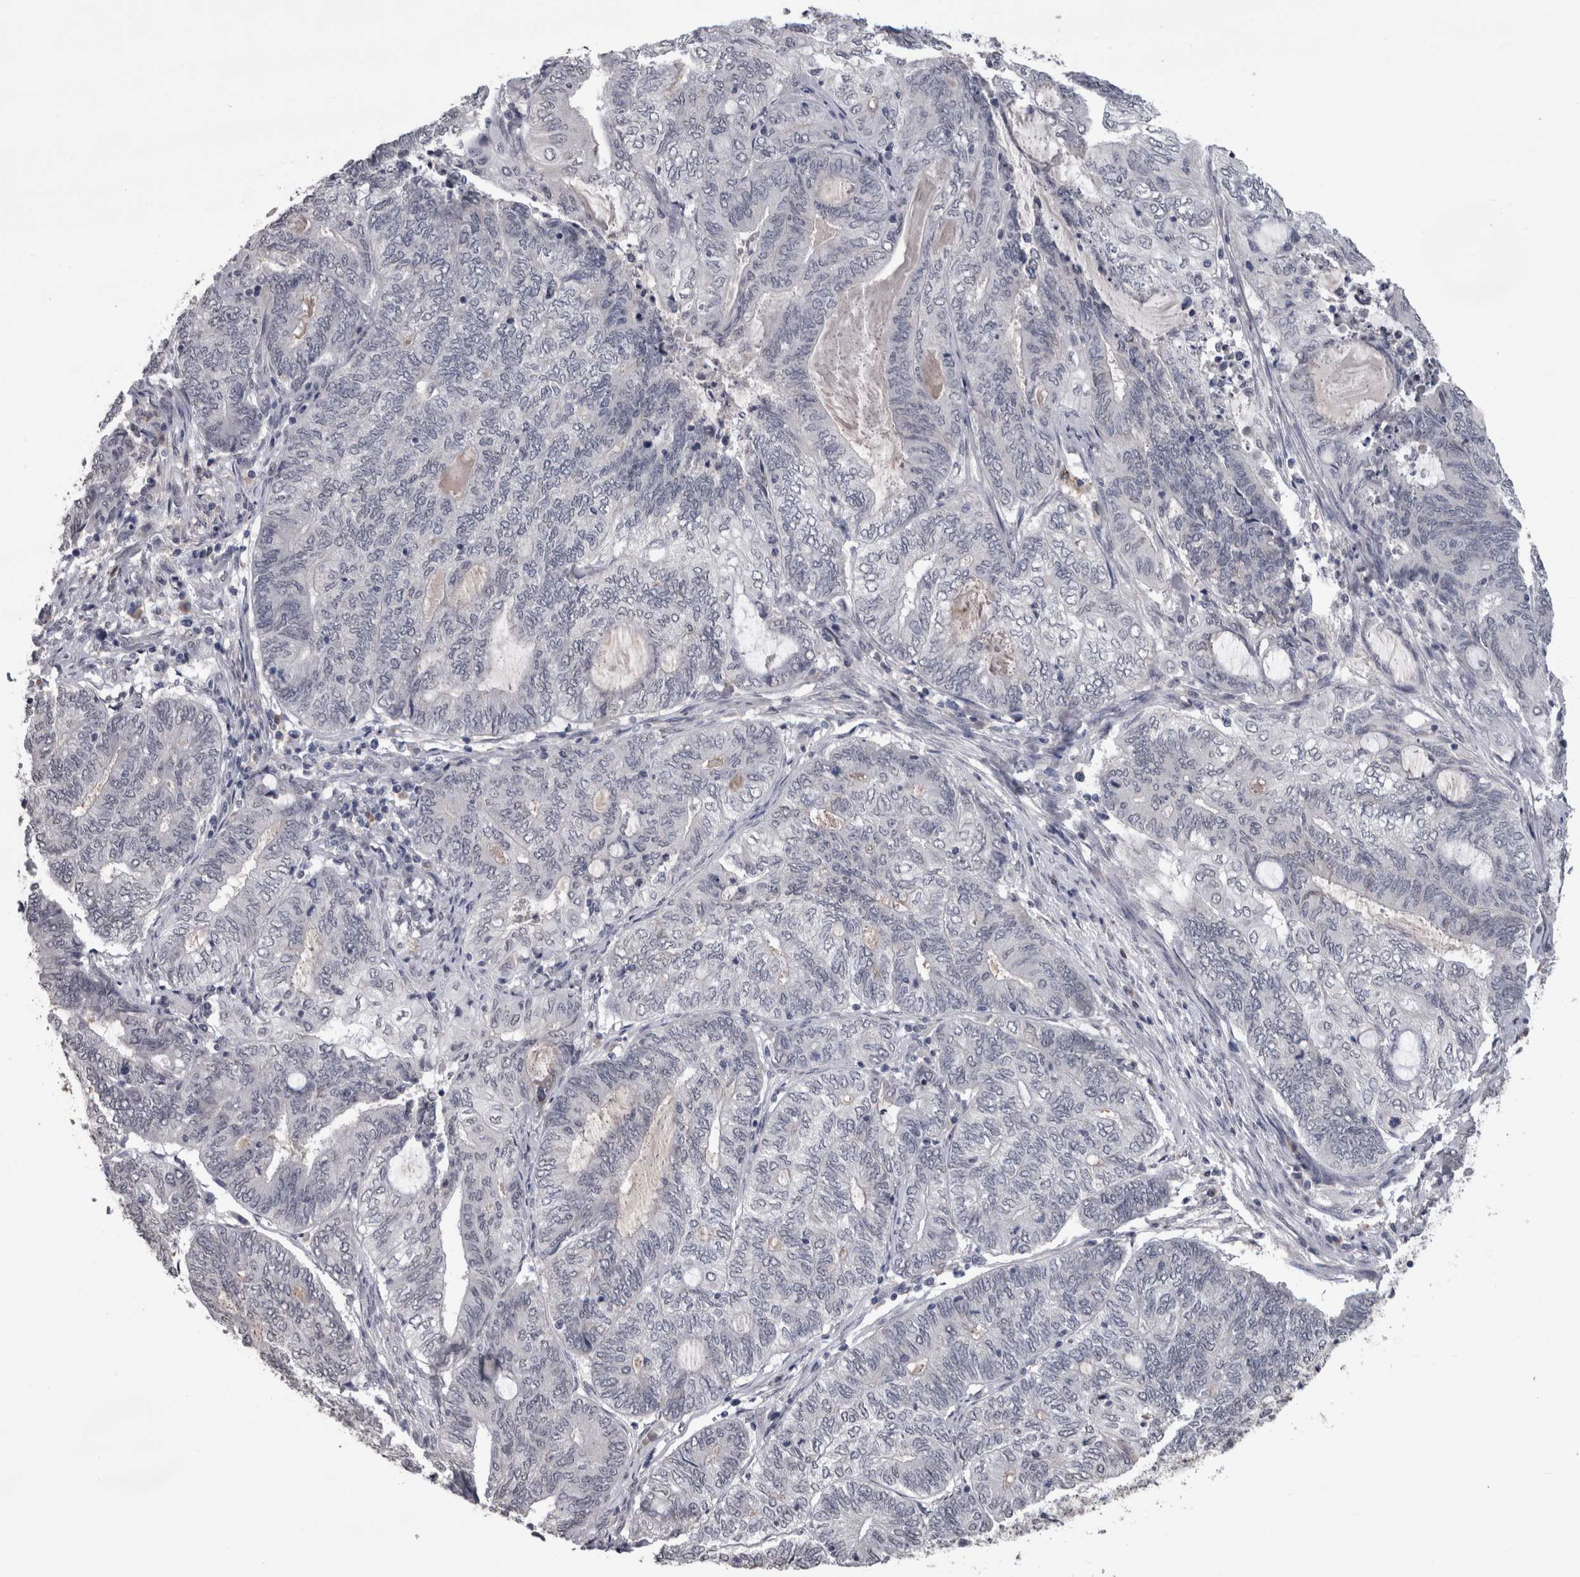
{"staining": {"intensity": "negative", "quantity": "none", "location": "none"}, "tissue": "endometrial cancer", "cell_type": "Tumor cells", "image_type": "cancer", "snomed": [{"axis": "morphology", "description": "Adenocarcinoma, NOS"}, {"axis": "topography", "description": "Uterus"}, {"axis": "topography", "description": "Endometrium"}], "caption": "Immunohistochemistry (IHC) histopathology image of neoplastic tissue: endometrial cancer (adenocarcinoma) stained with DAB shows no significant protein positivity in tumor cells.", "gene": "PAX5", "patient": {"sex": "female", "age": 70}}